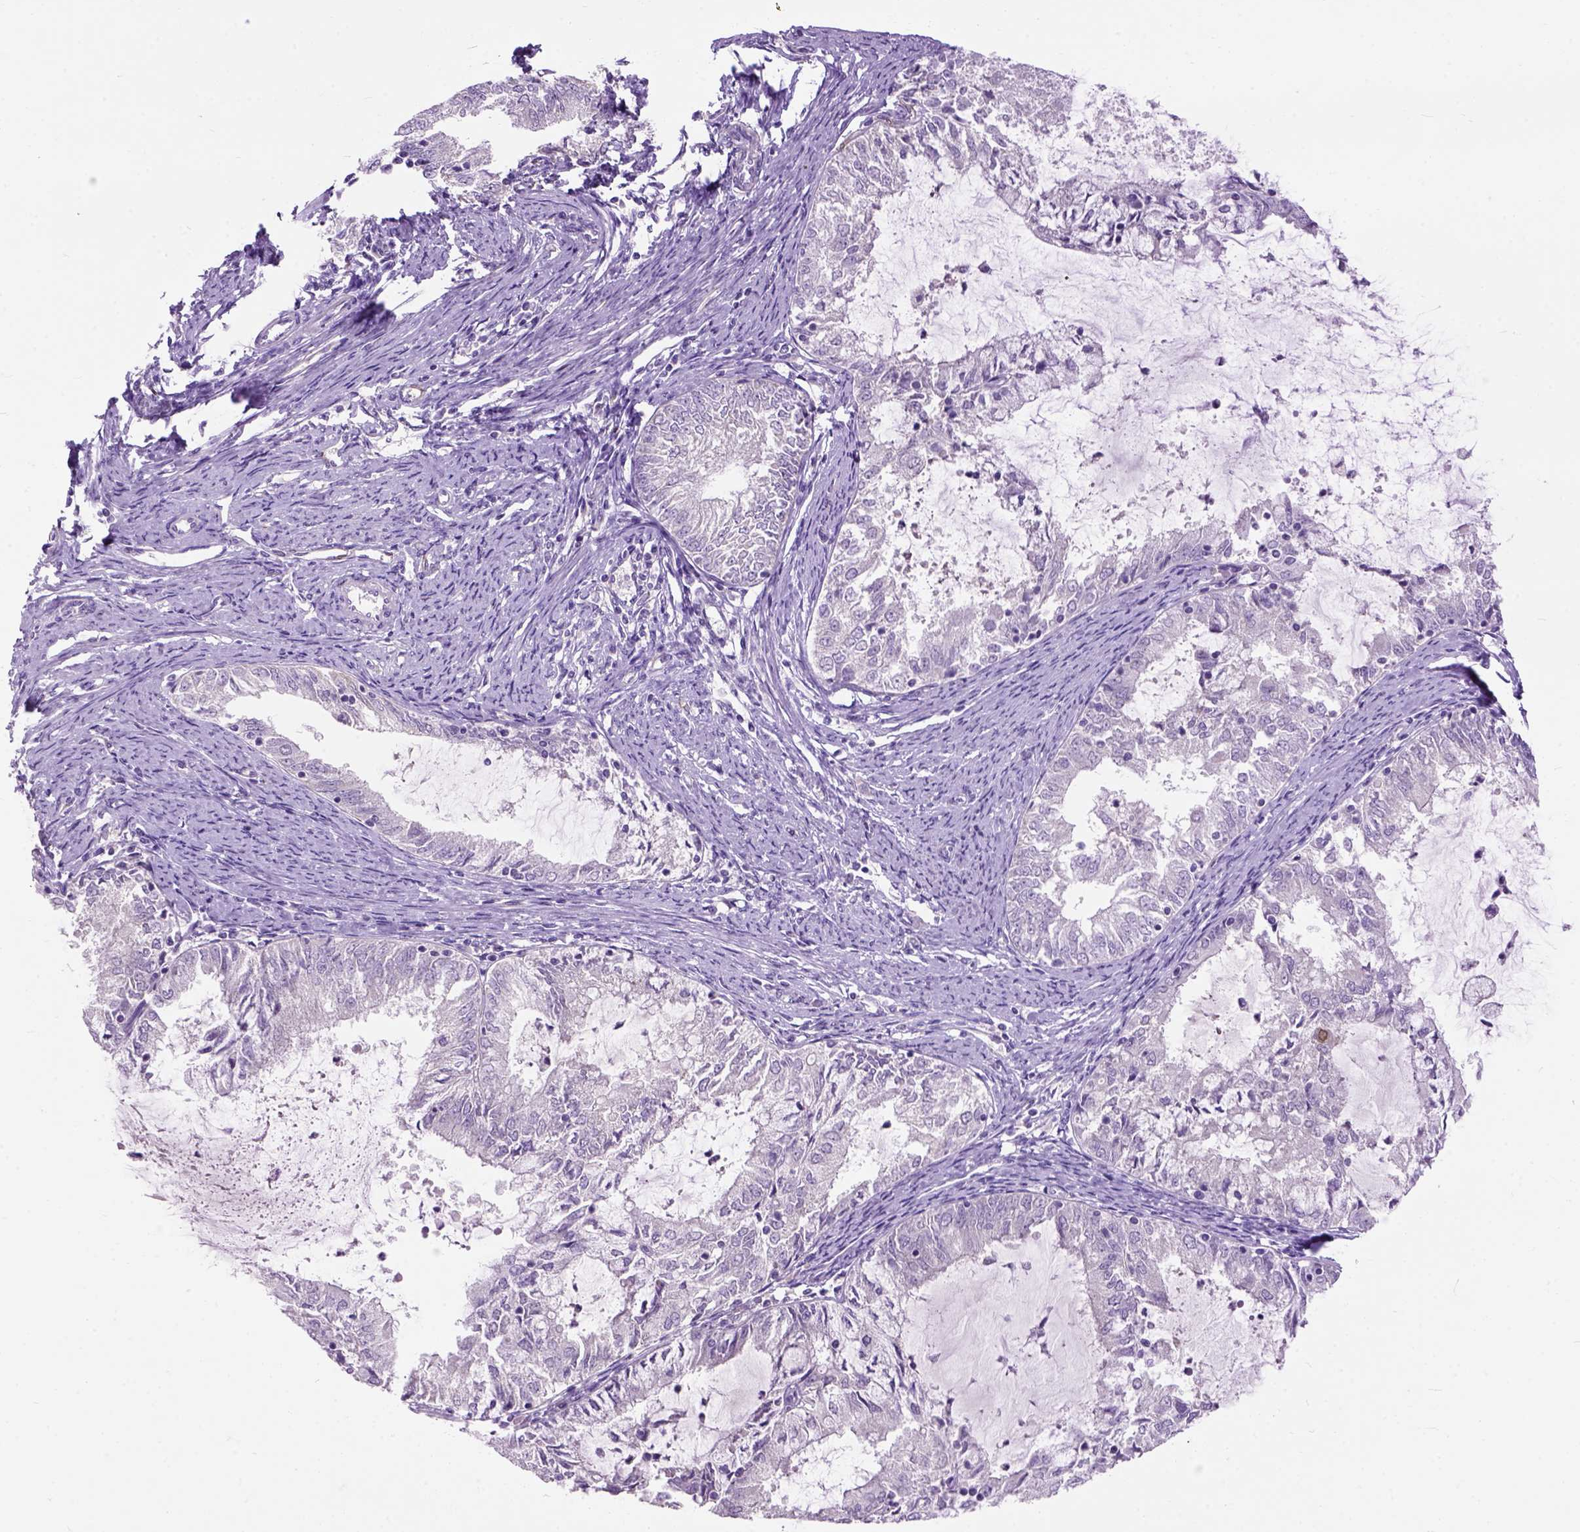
{"staining": {"intensity": "negative", "quantity": "none", "location": "none"}, "tissue": "endometrial cancer", "cell_type": "Tumor cells", "image_type": "cancer", "snomed": [{"axis": "morphology", "description": "Adenocarcinoma, NOS"}, {"axis": "topography", "description": "Endometrium"}], "caption": "An IHC micrograph of endometrial cancer (adenocarcinoma) is shown. There is no staining in tumor cells of endometrial cancer (adenocarcinoma).", "gene": "MAPT", "patient": {"sex": "female", "age": 57}}